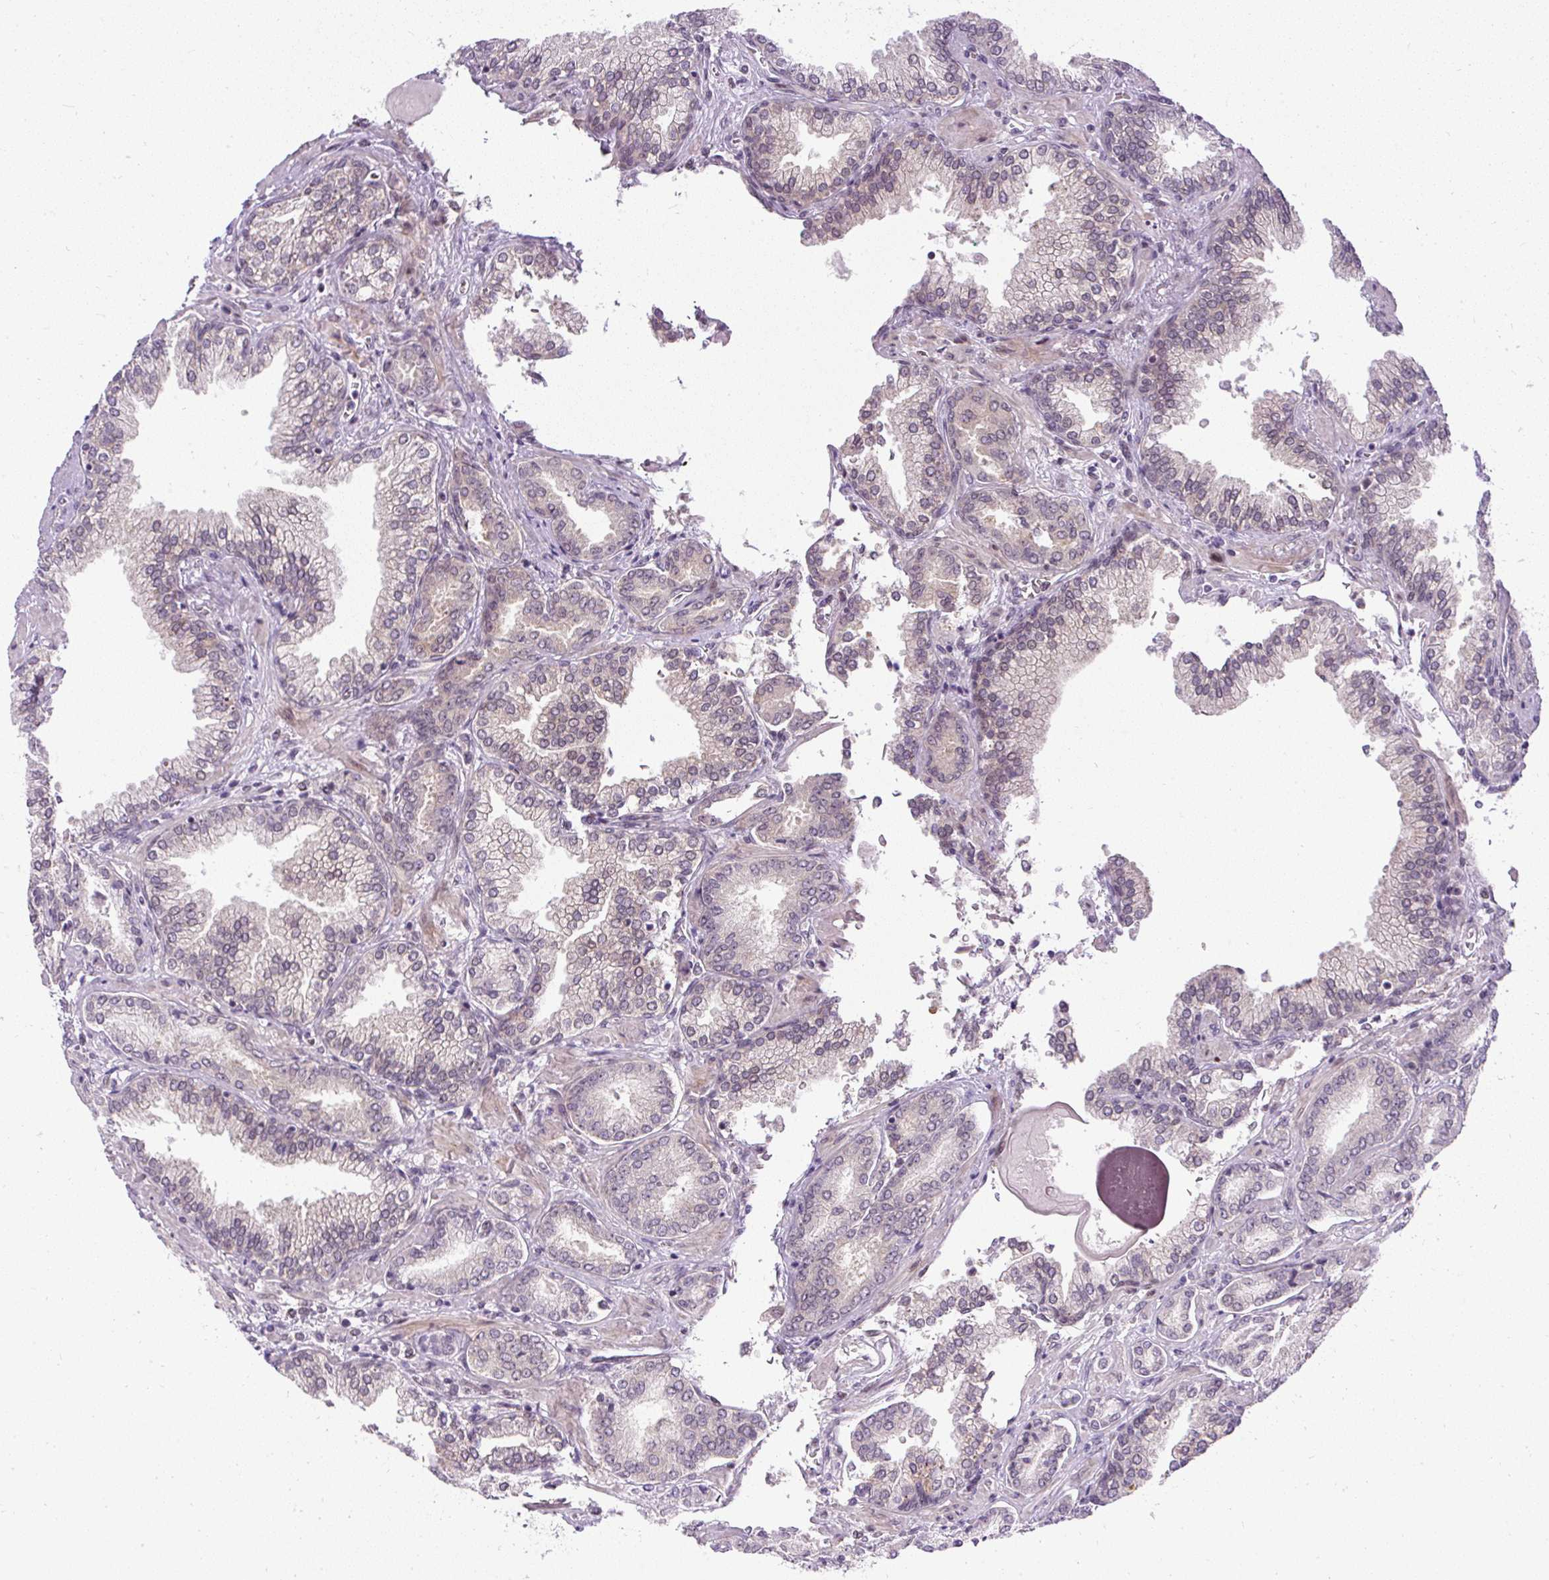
{"staining": {"intensity": "weak", "quantity": "<25%", "location": "cytoplasmic/membranous"}, "tissue": "prostate cancer", "cell_type": "Tumor cells", "image_type": "cancer", "snomed": [{"axis": "morphology", "description": "Adenocarcinoma, High grade"}, {"axis": "topography", "description": "Prostate"}], "caption": "DAB immunohistochemical staining of prostate adenocarcinoma (high-grade) shows no significant staining in tumor cells. (DAB (3,3'-diaminobenzidine) immunohistochemistry with hematoxylin counter stain).", "gene": "FAM117B", "patient": {"sex": "male", "age": 72}}